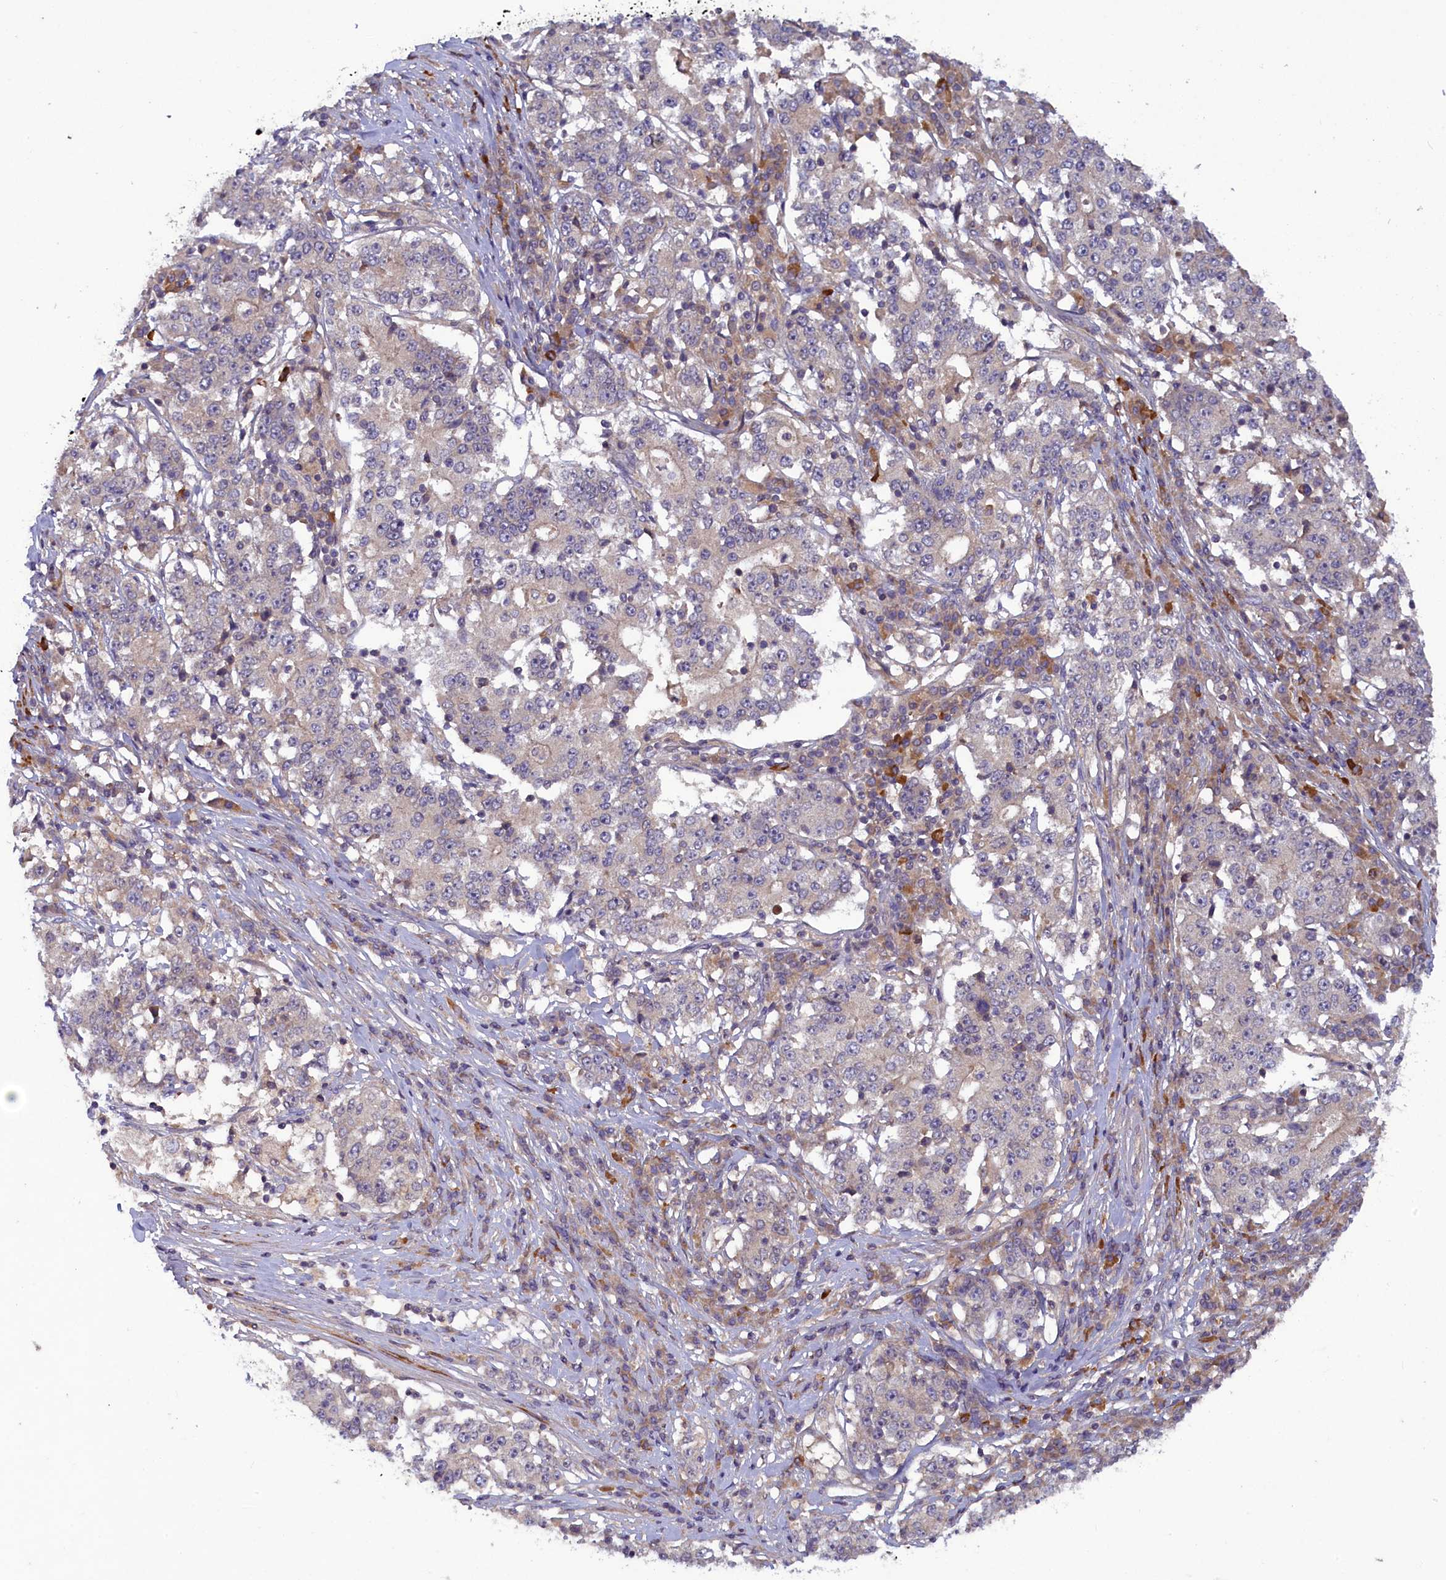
{"staining": {"intensity": "weak", "quantity": "<25%", "location": "cytoplasmic/membranous"}, "tissue": "stomach cancer", "cell_type": "Tumor cells", "image_type": "cancer", "snomed": [{"axis": "morphology", "description": "Adenocarcinoma, NOS"}, {"axis": "topography", "description": "Stomach"}], "caption": "Immunohistochemistry photomicrograph of neoplastic tissue: human adenocarcinoma (stomach) stained with DAB shows no significant protein staining in tumor cells.", "gene": "NUBP1", "patient": {"sex": "male", "age": 59}}